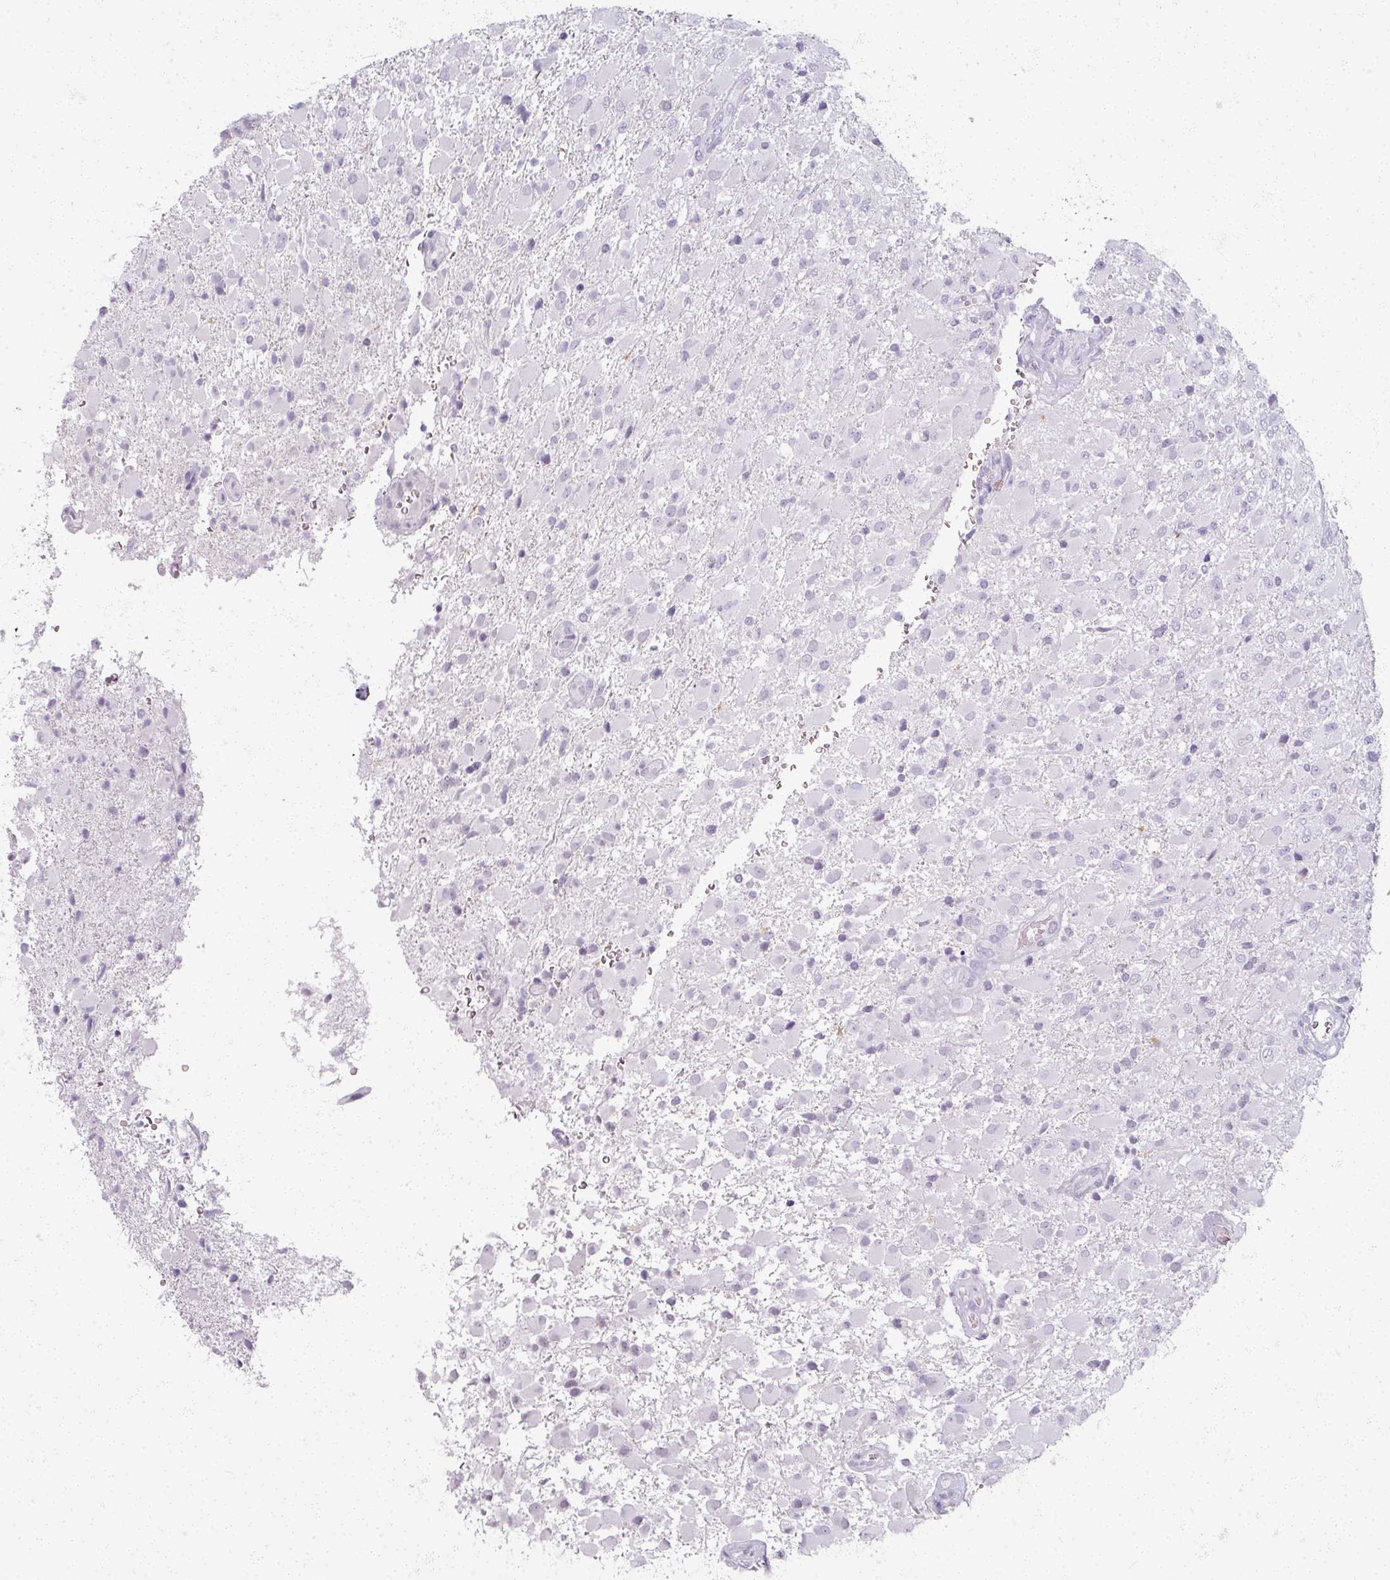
{"staining": {"intensity": "negative", "quantity": "none", "location": "none"}, "tissue": "glioma", "cell_type": "Tumor cells", "image_type": "cancer", "snomed": [{"axis": "morphology", "description": "Glioma, malignant, Low grade"}, {"axis": "topography", "description": "Brain"}], "caption": "A high-resolution histopathology image shows immunohistochemistry staining of glioma, which reveals no significant expression in tumor cells.", "gene": "RFPL2", "patient": {"sex": "male", "age": 65}}